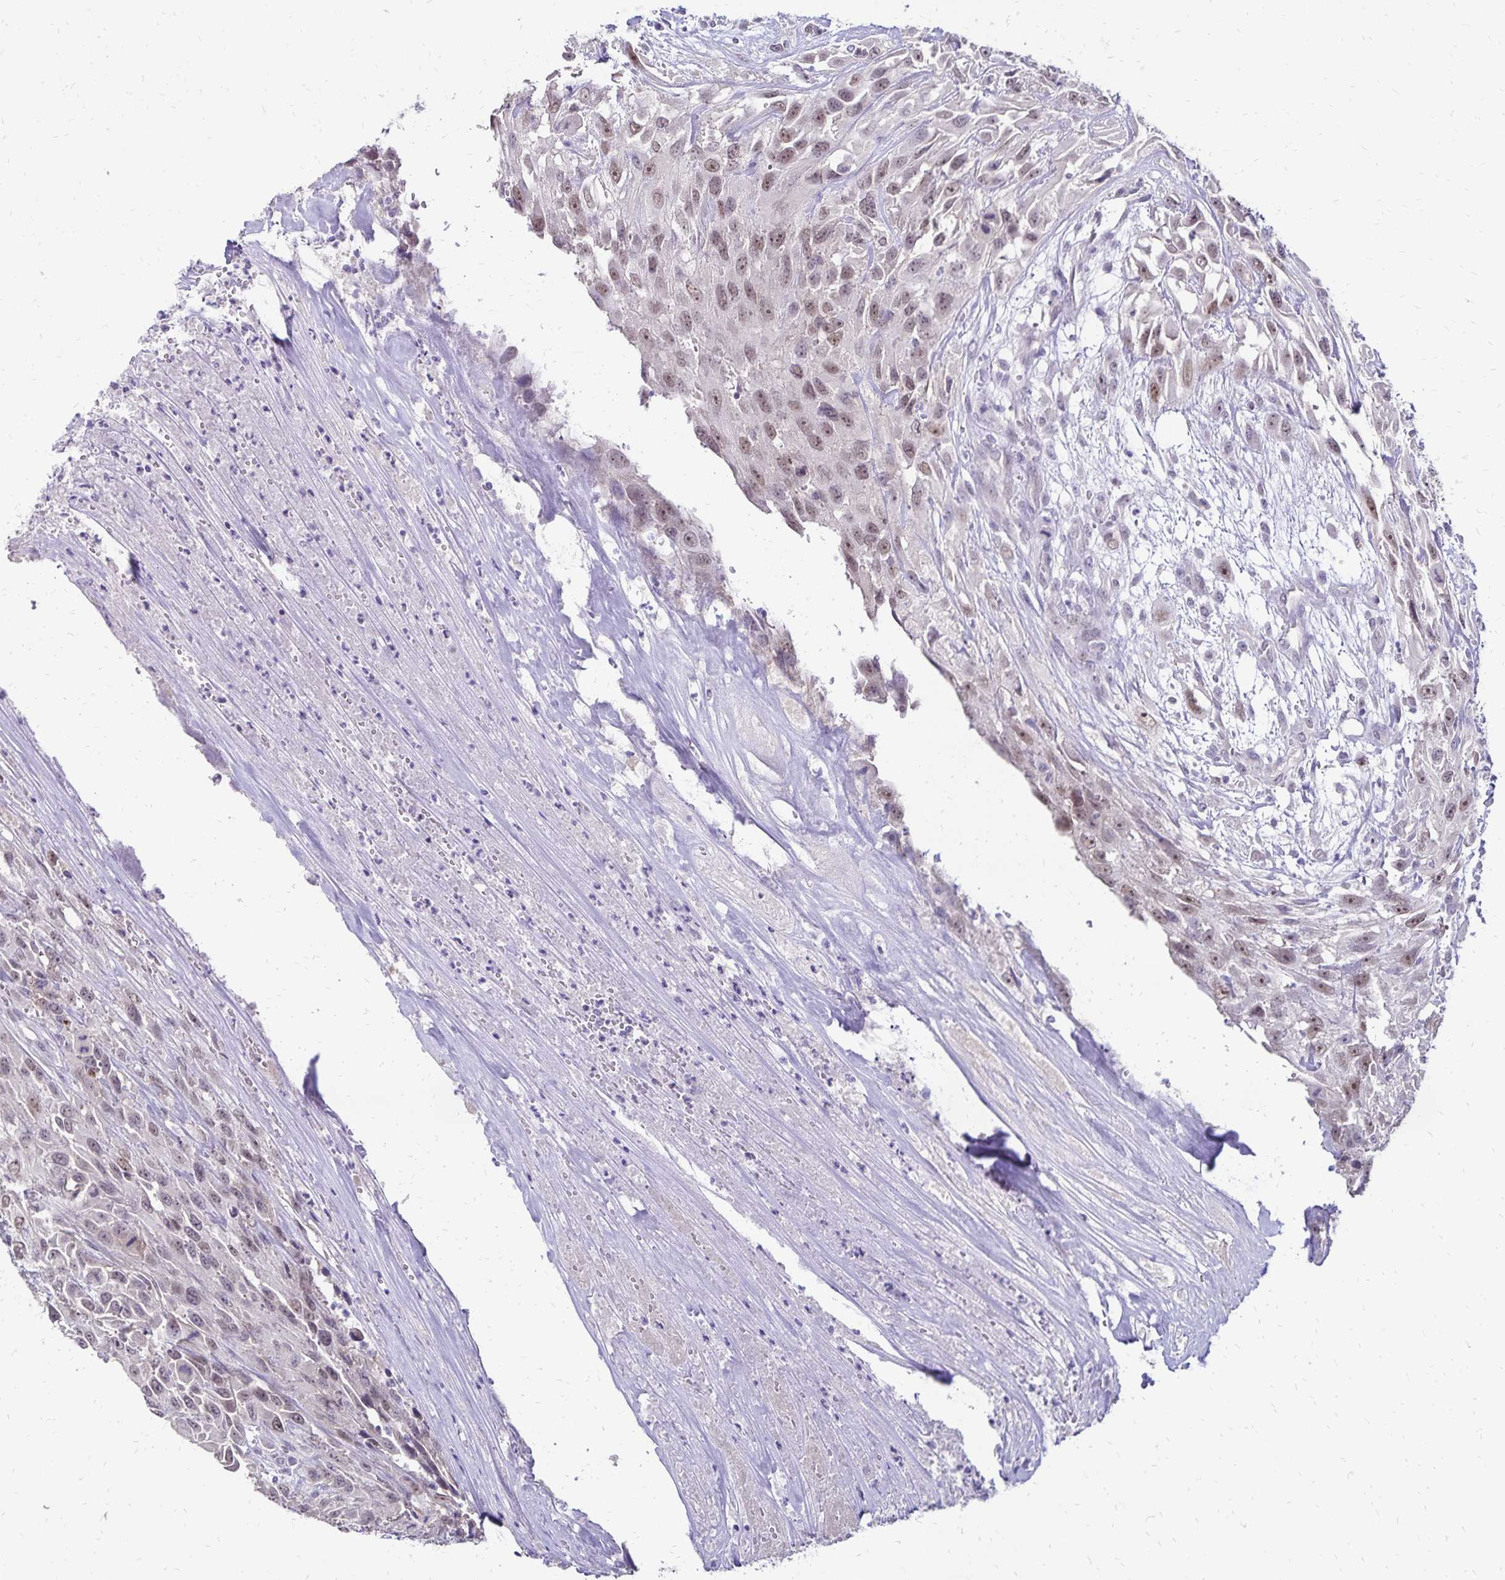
{"staining": {"intensity": "moderate", "quantity": ">75%", "location": "nuclear"}, "tissue": "urothelial cancer", "cell_type": "Tumor cells", "image_type": "cancer", "snomed": [{"axis": "morphology", "description": "Urothelial carcinoma, High grade"}, {"axis": "topography", "description": "Urinary bladder"}], "caption": "Immunohistochemical staining of human urothelial carcinoma (high-grade) displays moderate nuclear protein expression in approximately >75% of tumor cells.", "gene": "POLB", "patient": {"sex": "male", "age": 67}}